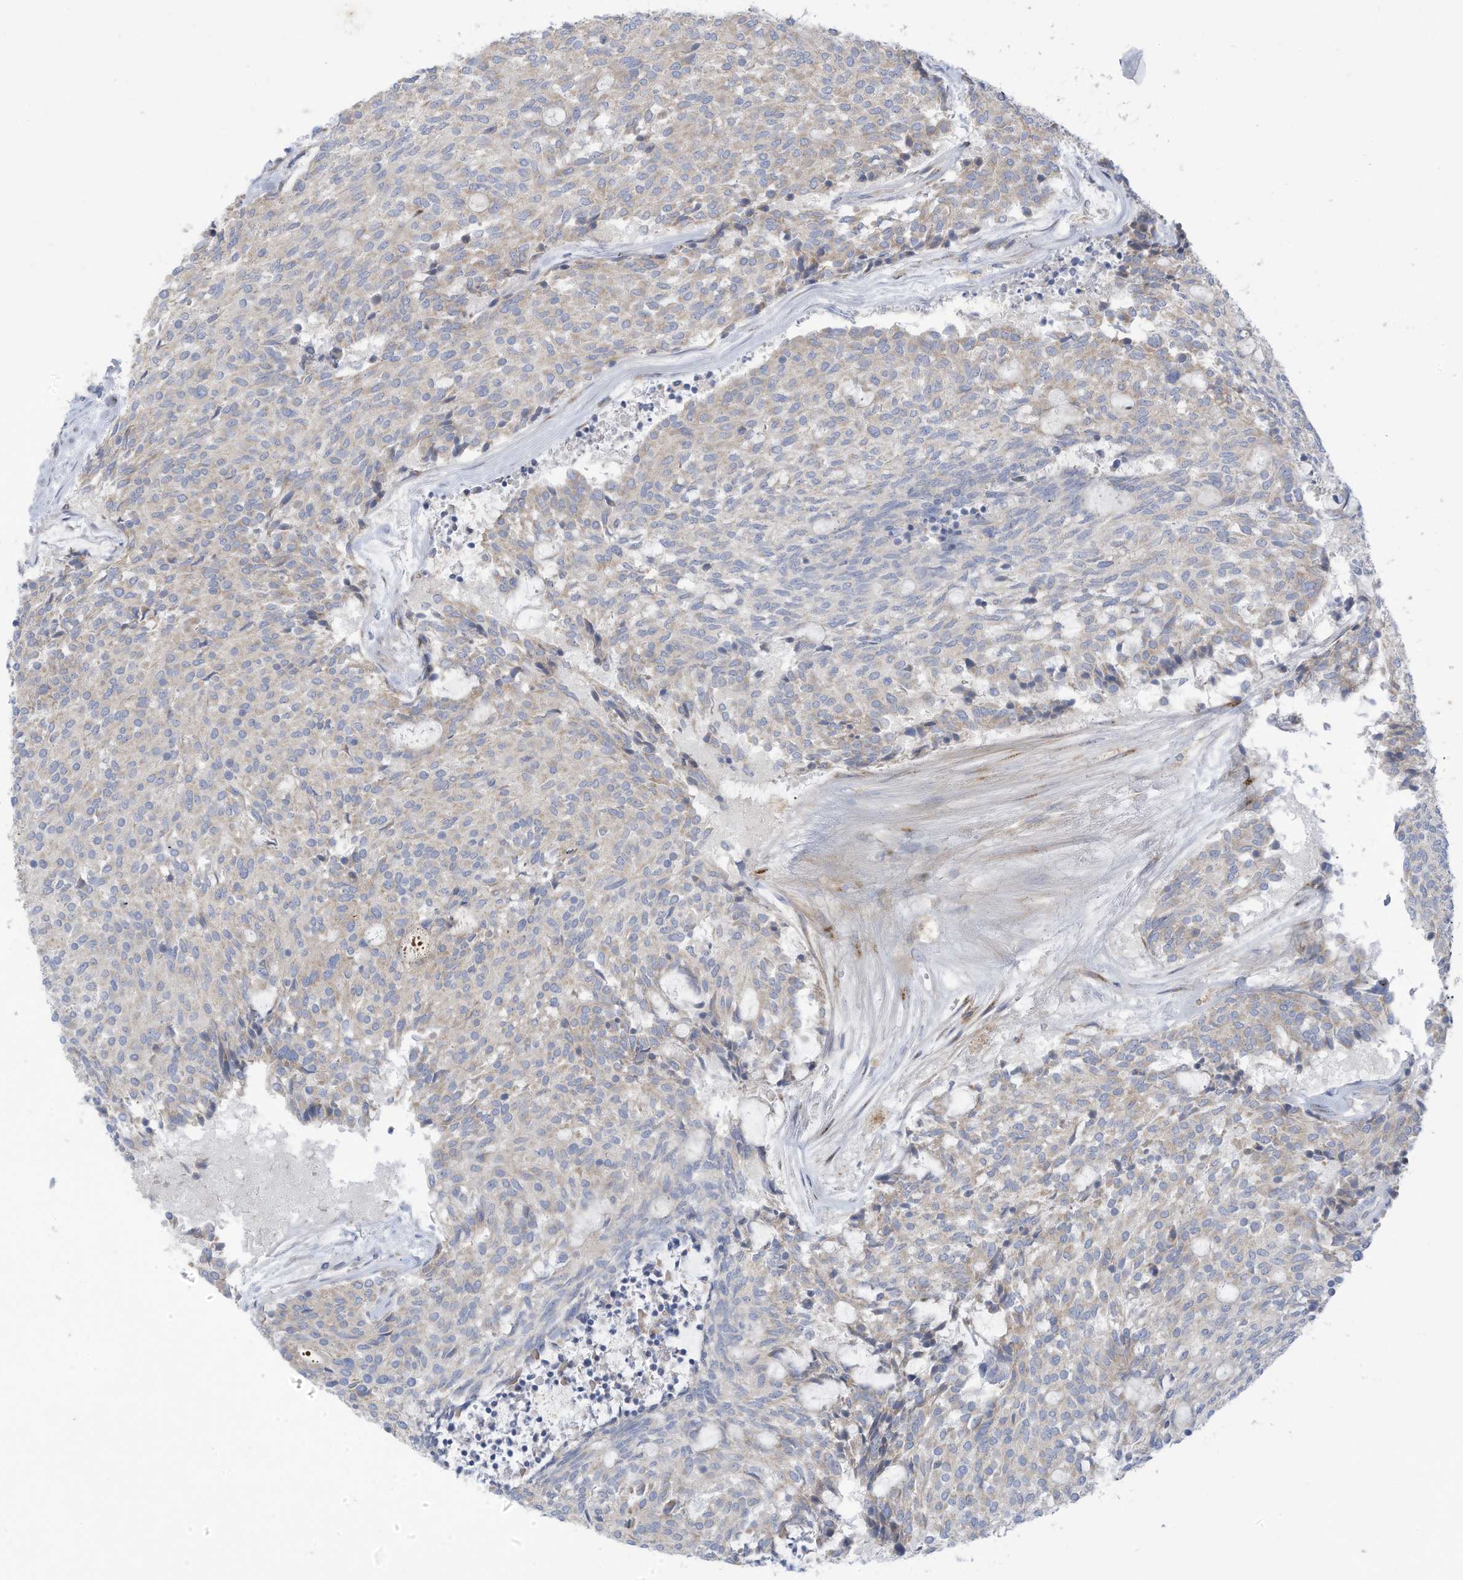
{"staining": {"intensity": "negative", "quantity": "none", "location": "none"}, "tissue": "carcinoid", "cell_type": "Tumor cells", "image_type": "cancer", "snomed": [{"axis": "morphology", "description": "Carcinoid, malignant, NOS"}, {"axis": "topography", "description": "Pancreas"}], "caption": "Carcinoid (malignant) was stained to show a protein in brown. There is no significant staining in tumor cells. (IHC, brightfield microscopy, high magnification).", "gene": "TRMT2B", "patient": {"sex": "female", "age": 54}}